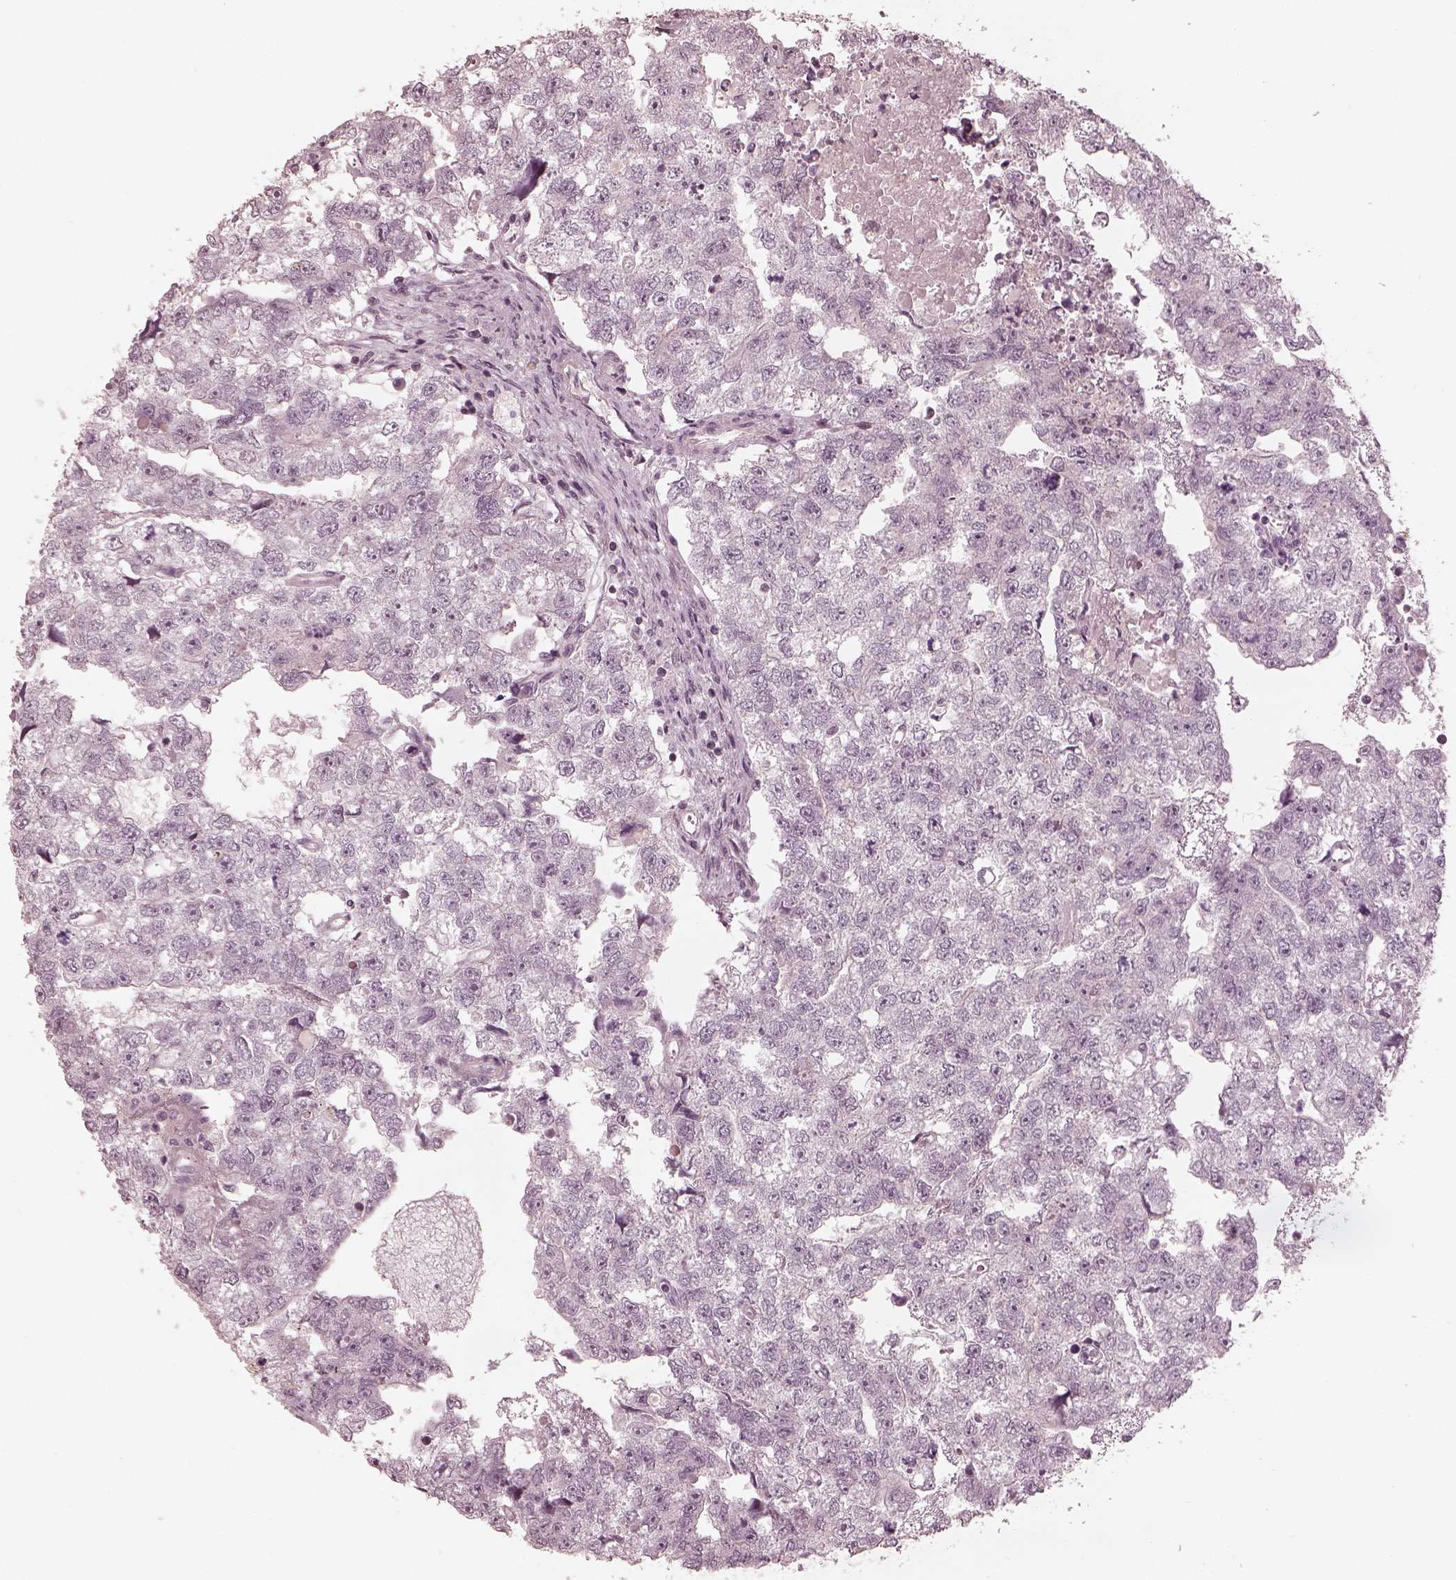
{"staining": {"intensity": "negative", "quantity": "none", "location": "none"}, "tissue": "testis cancer", "cell_type": "Tumor cells", "image_type": "cancer", "snomed": [{"axis": "morphology", "description": "Carcinoma, Embryonal, NOS"}, {"axis": "morphology", "description": "Teratoma, malignant, NOS"}, {"axis": "topography", "description": "Testis"}], "caption": "This is an IHC image of human testis embryonal carcinoma. There is no expression in tumor cells.", "gene": "ADRB3", "patient": {"sex": "male", "age": 44}}